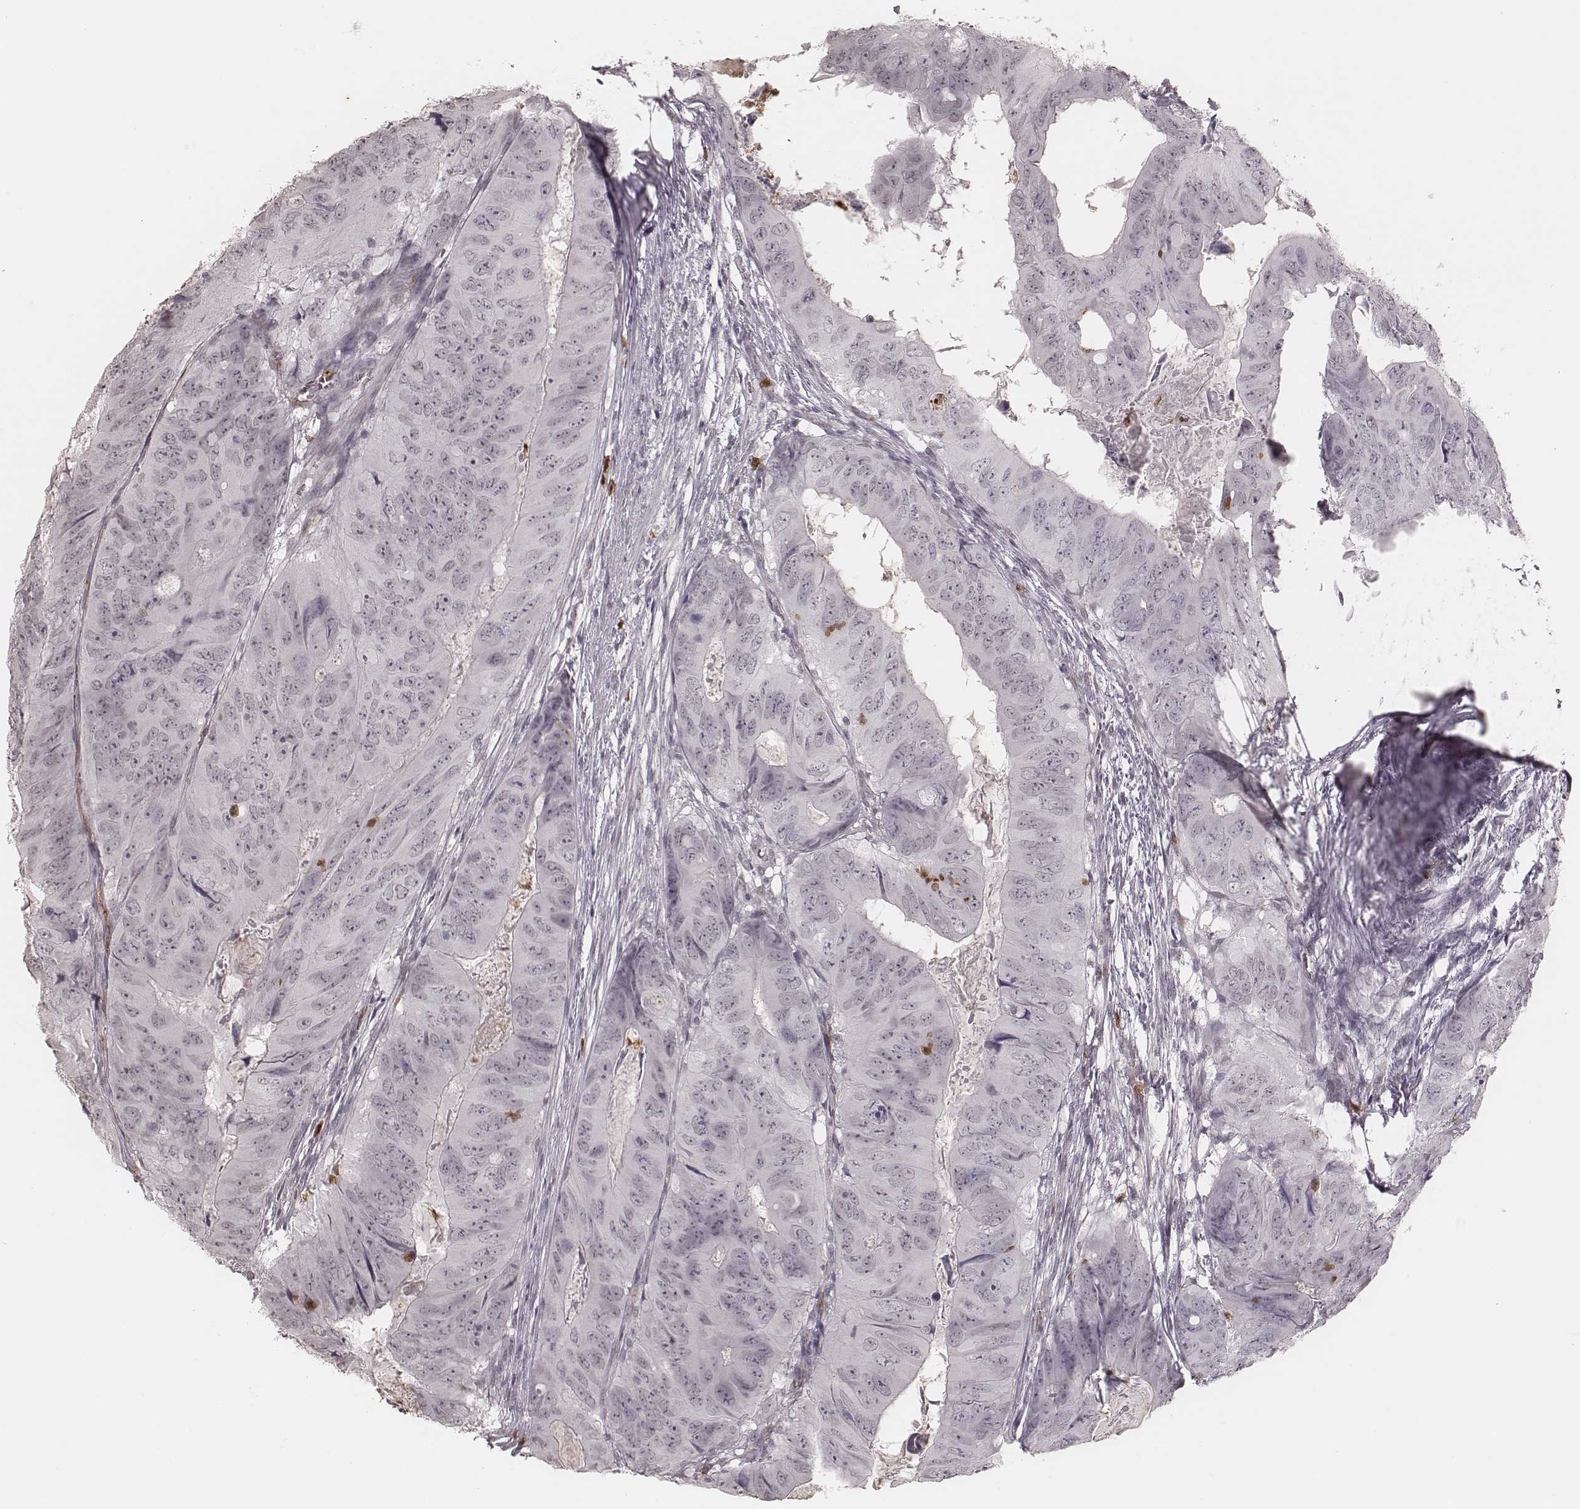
{"staining": {"intensity": "negative", "quantity": "none", "location": "none"}, "tissue": "colorectal cancer", "cell_type": "Tumor cells", "image_type": "cancer", "snomed": [{"axis": "morphology", "description": "Adenocarcinoma, NOS"}, {"axis": "topography", "description": "Colon"}], "caption": "IHC histopathology image of colorectal cancer stained for a protein (brown), which displays no positivity in tumor cells.", "gene": "KITLG", "patient": {"sex": "male", "age": 79}}